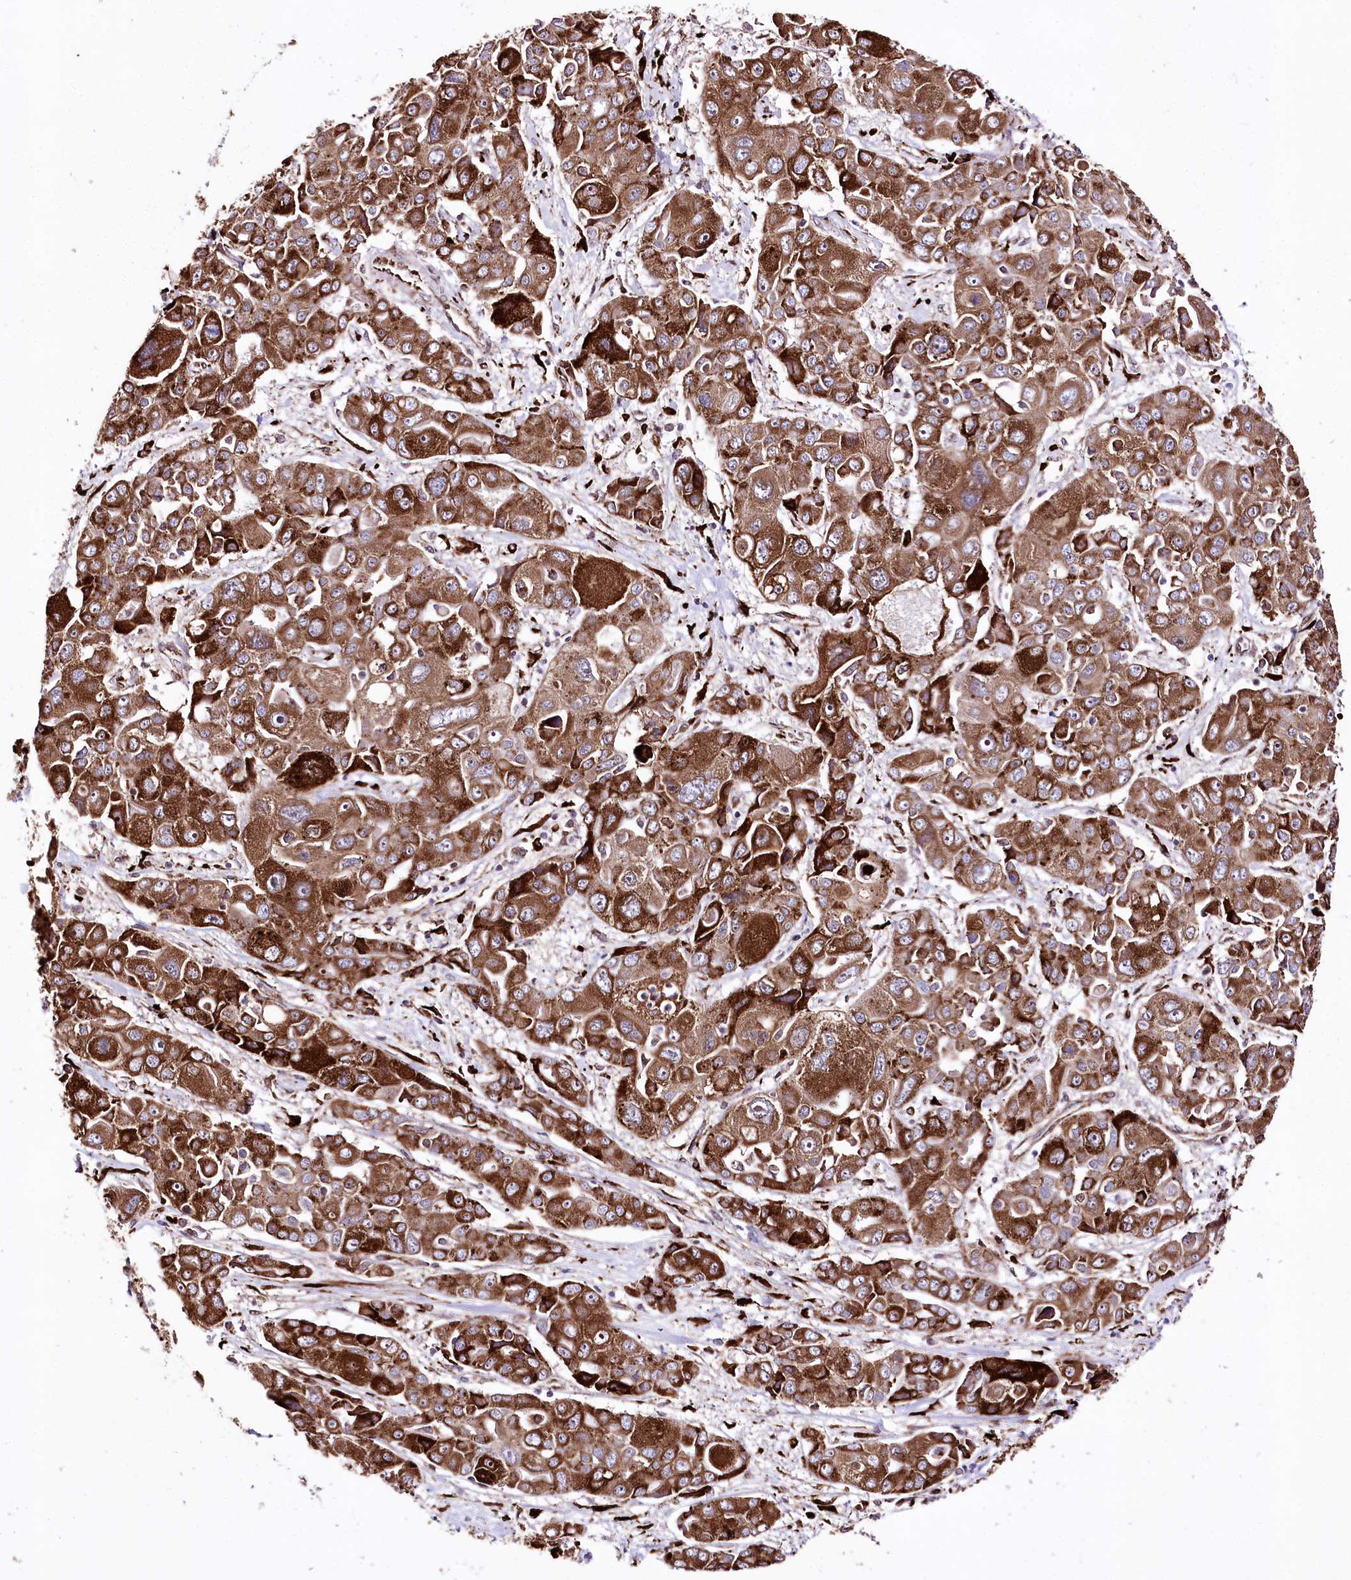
{"staining": {"intensity": "strong", "quantity": ">75%", "location": "cytoplasmic/membranous"}, "tissue": "liver cancer", "cell_type": "Tumor cells", "image_type": "cancer", "snomed": [{"axis": "morphology", "description": "Cholangiocarcinoma"}, {"axis": "topography", "description": "Liver"}], "caption": "An image showing strong cytoplasmic/membranous positivity in approximately >75% of tumor cells in cholangiocarcinoma (liver), as visualized by brown immunohistochemical staining.", "gene": "WWC1", "patient": {"sex": "male", "age": 67}}